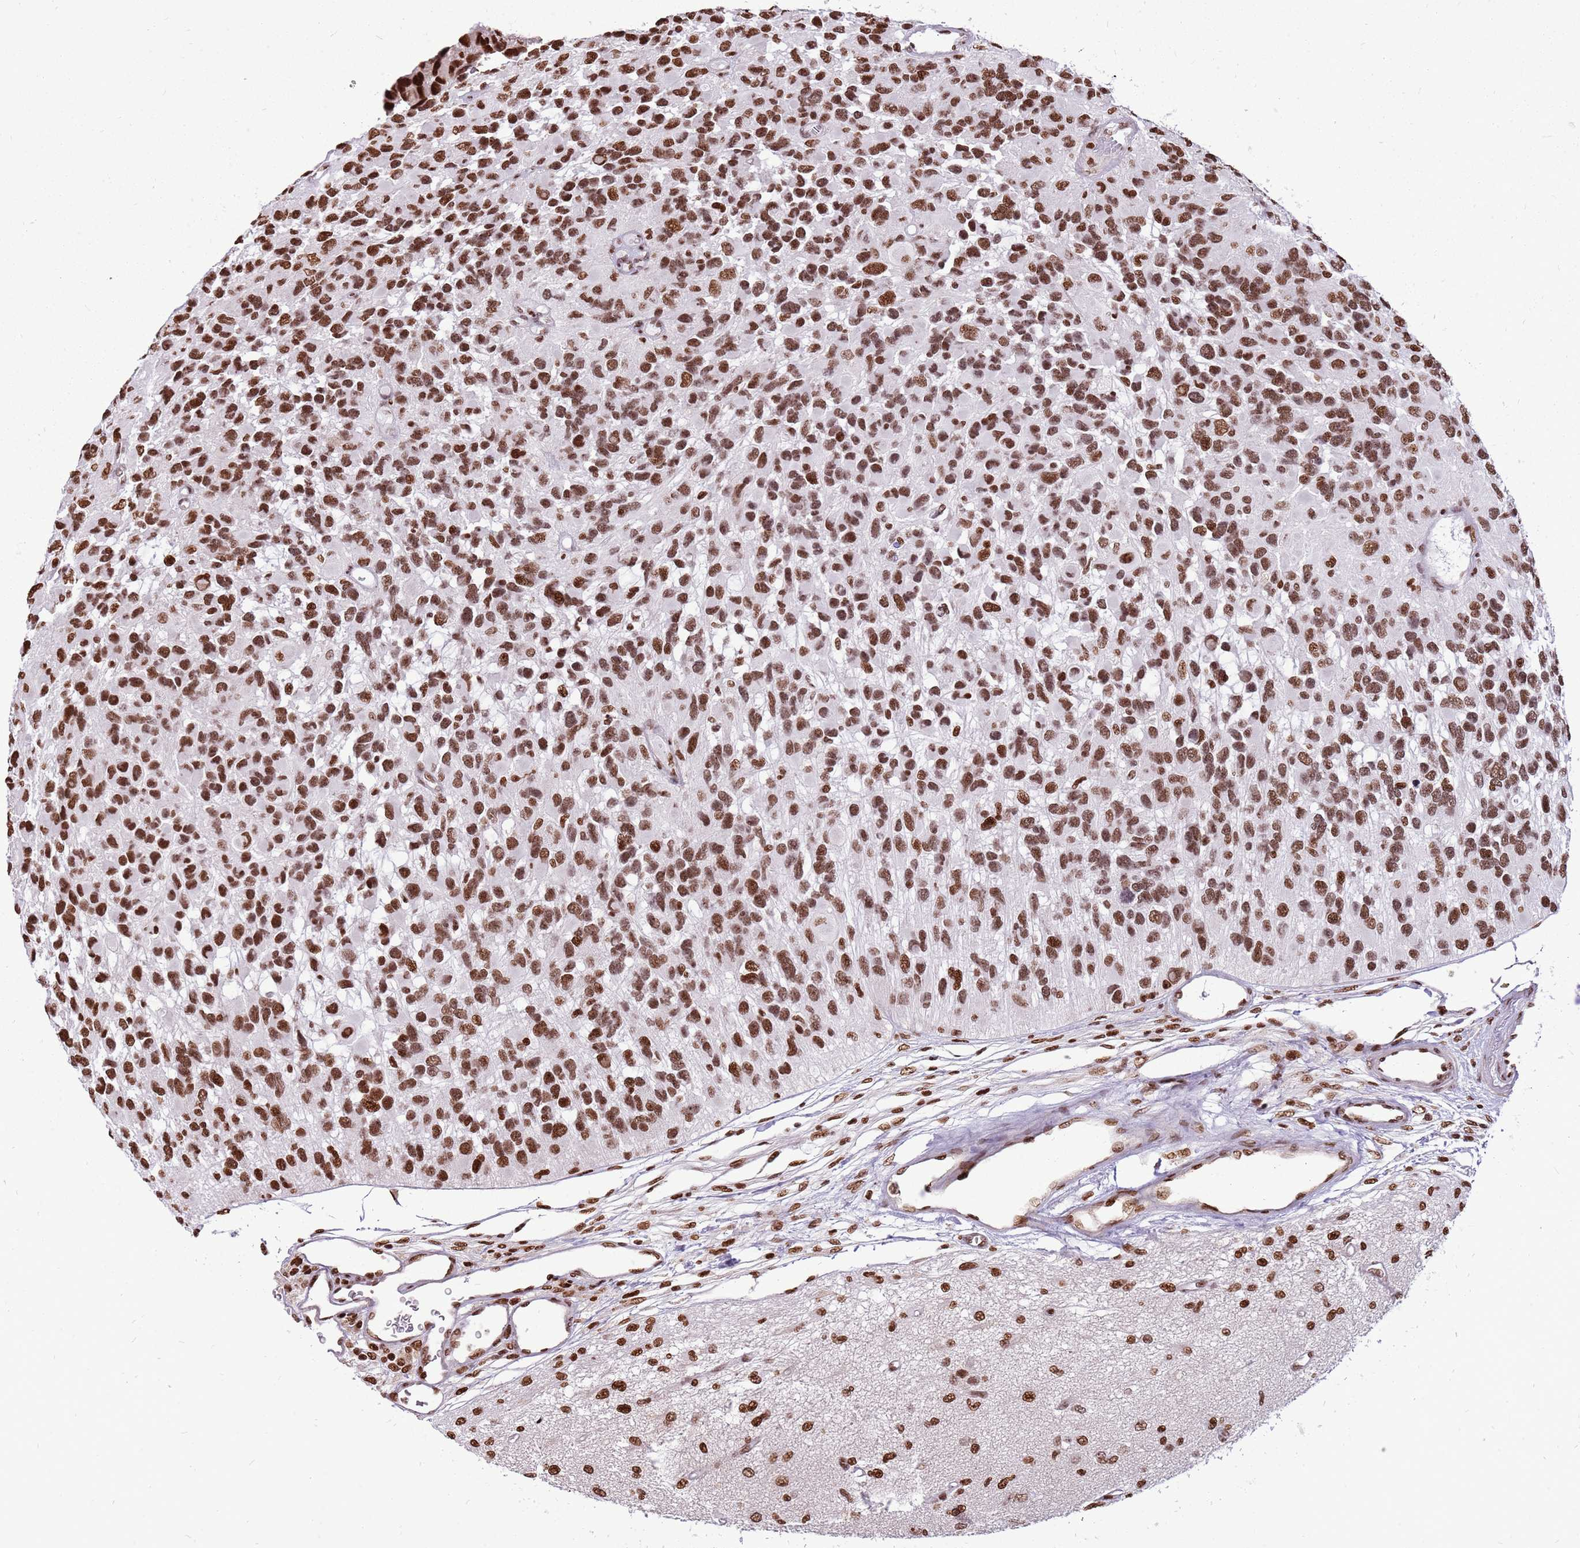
{"staining": {"intensity": "strong", "quantity": ">75%", "location": "nuclear"}, "tissue": "glioma", "cell_type": "Tumor cells", "image_type": "cancer", "snomed": [{"axis": "morphology", "description": "Glioma, malignant, High grade"}, {"axis": "topography", "description": "Brain"}], "caption": "The photomicrograph displays a brown stain indicating the presence of a protein in the nuclear of tumor cells in glioma. The protein of interest is stained brown, and the nuclei are stained in blue (DAB (3,3'-diaminobenzidine) IHC with brightfield microscopy, high magnification).", "gene": "WASHC4", "patient": {"sex": "male", "age": 77}}